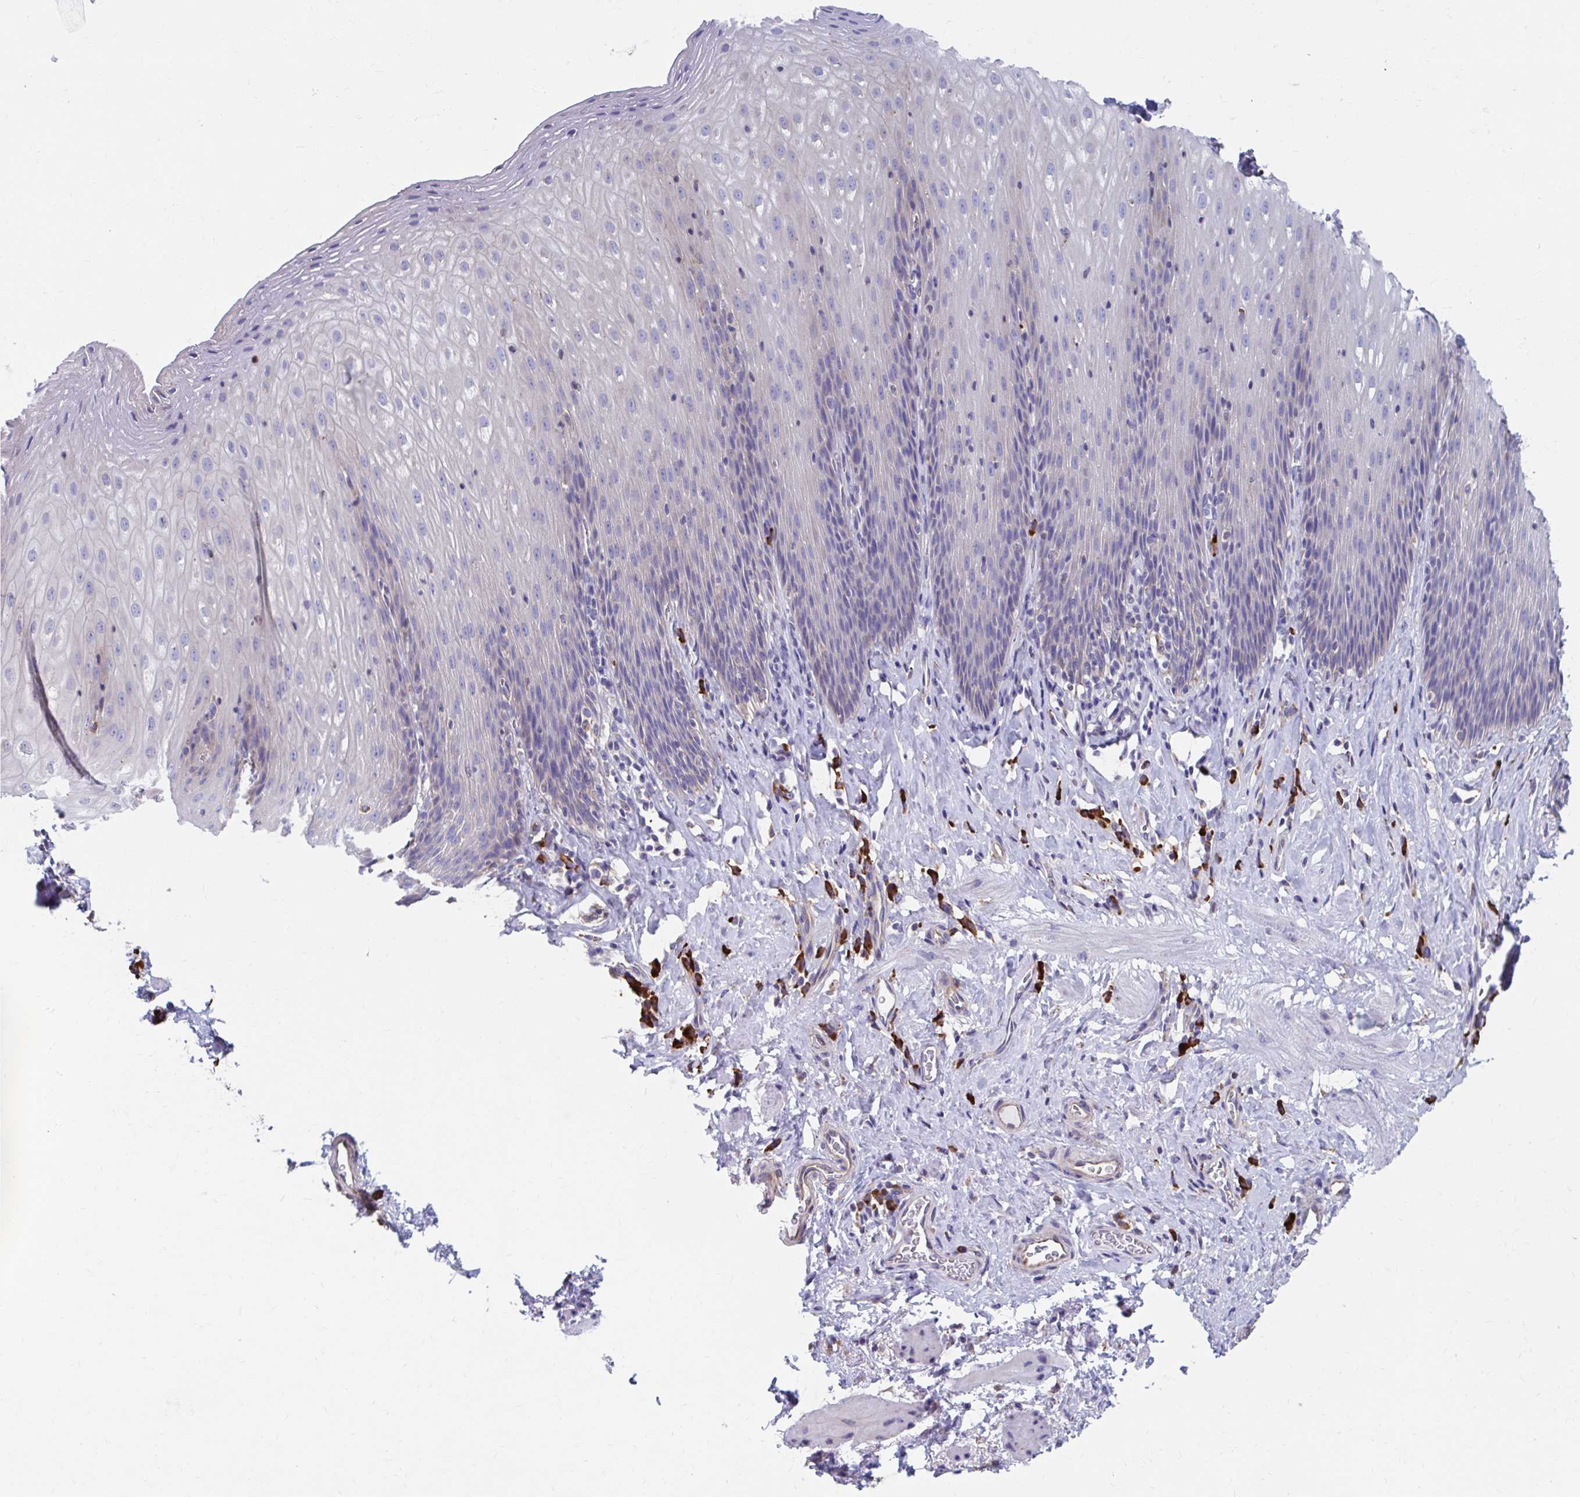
{"staining": {"intensity": "negative", "quantity": "none", "location": "none"}, "tissue": "esophagus", "cell_type": "Squamous epithelial cells", "image_type": "normal", "snomed": [{"axis": "morphology", "description": "Normal tissue, NOS"}, {"axis": "topography", "description": "Esophagus"}], "caption": "Immunohistochemistry image of unremarkable esophagus: human esophagus stained with DAB displays no significant protein positivity in squamous epithelial cells.", "gene": "FKBP2", "patient": {"sex": "female", "age": 61}}